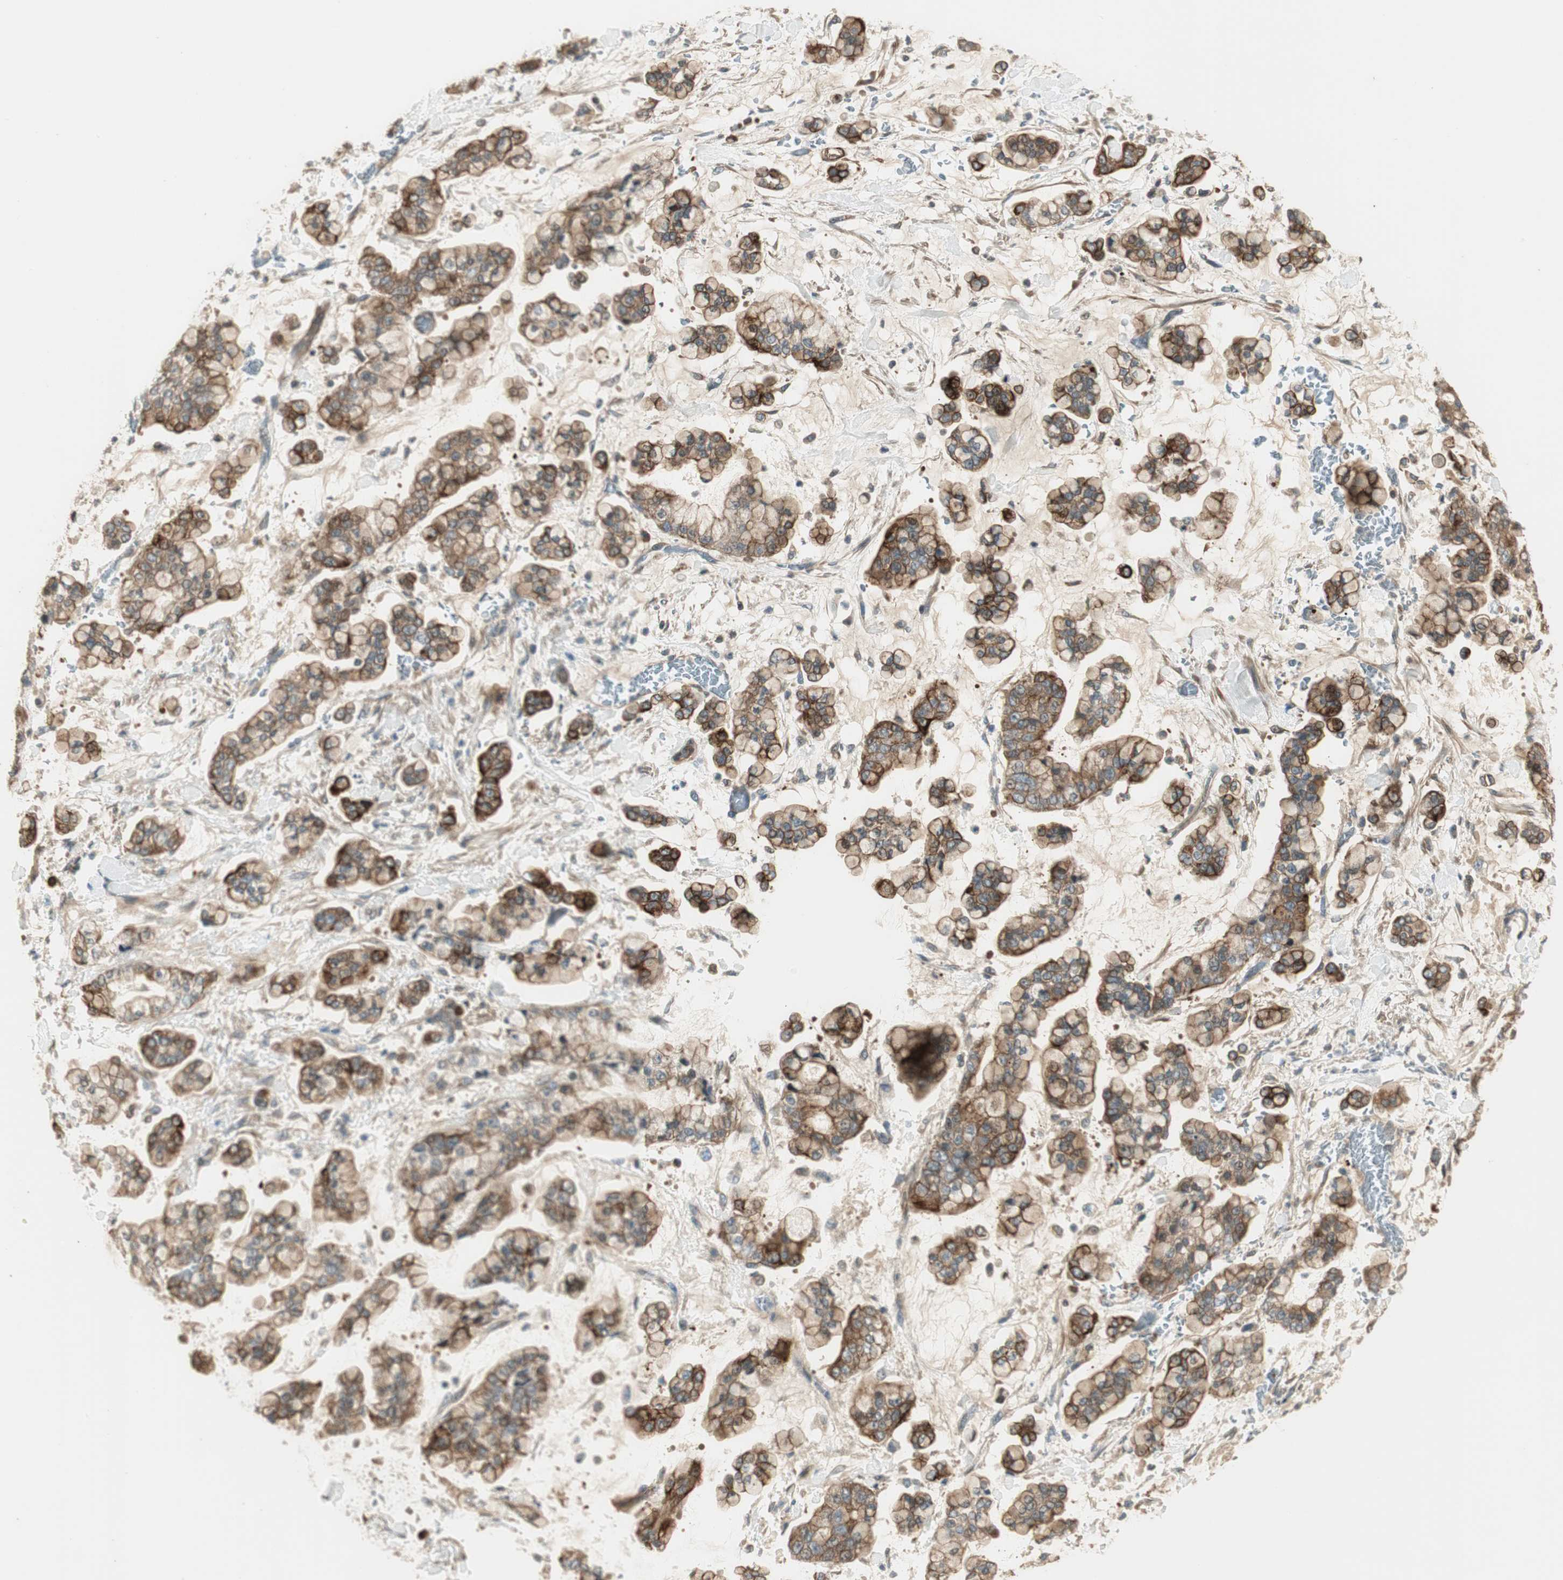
{"staining": {"intensity": "moderate", "quantity": ">75%", "location": "cytoplasmic/membranous"}, "tissue": "stomach cancer", "cell_type": "Tumor cells", "image_type": "cancer", "snomed": [{"axis": "morphology", "description": "Normal tissue, NOS"}, {"axis": "morphology", "description": "Adenocarcinoma, NOS"}, {"axis": "topography", "description": "Stomach, upper"}, {"axis": "topography", "description": "Stomach"}], "caption": "Tumor cells display moderate cytoplasmic/membranous positivity in approximately >75% of cells in stomach cancer.", "gene": "PFDN5", "patient": {"sex": "male", "age": 76}}